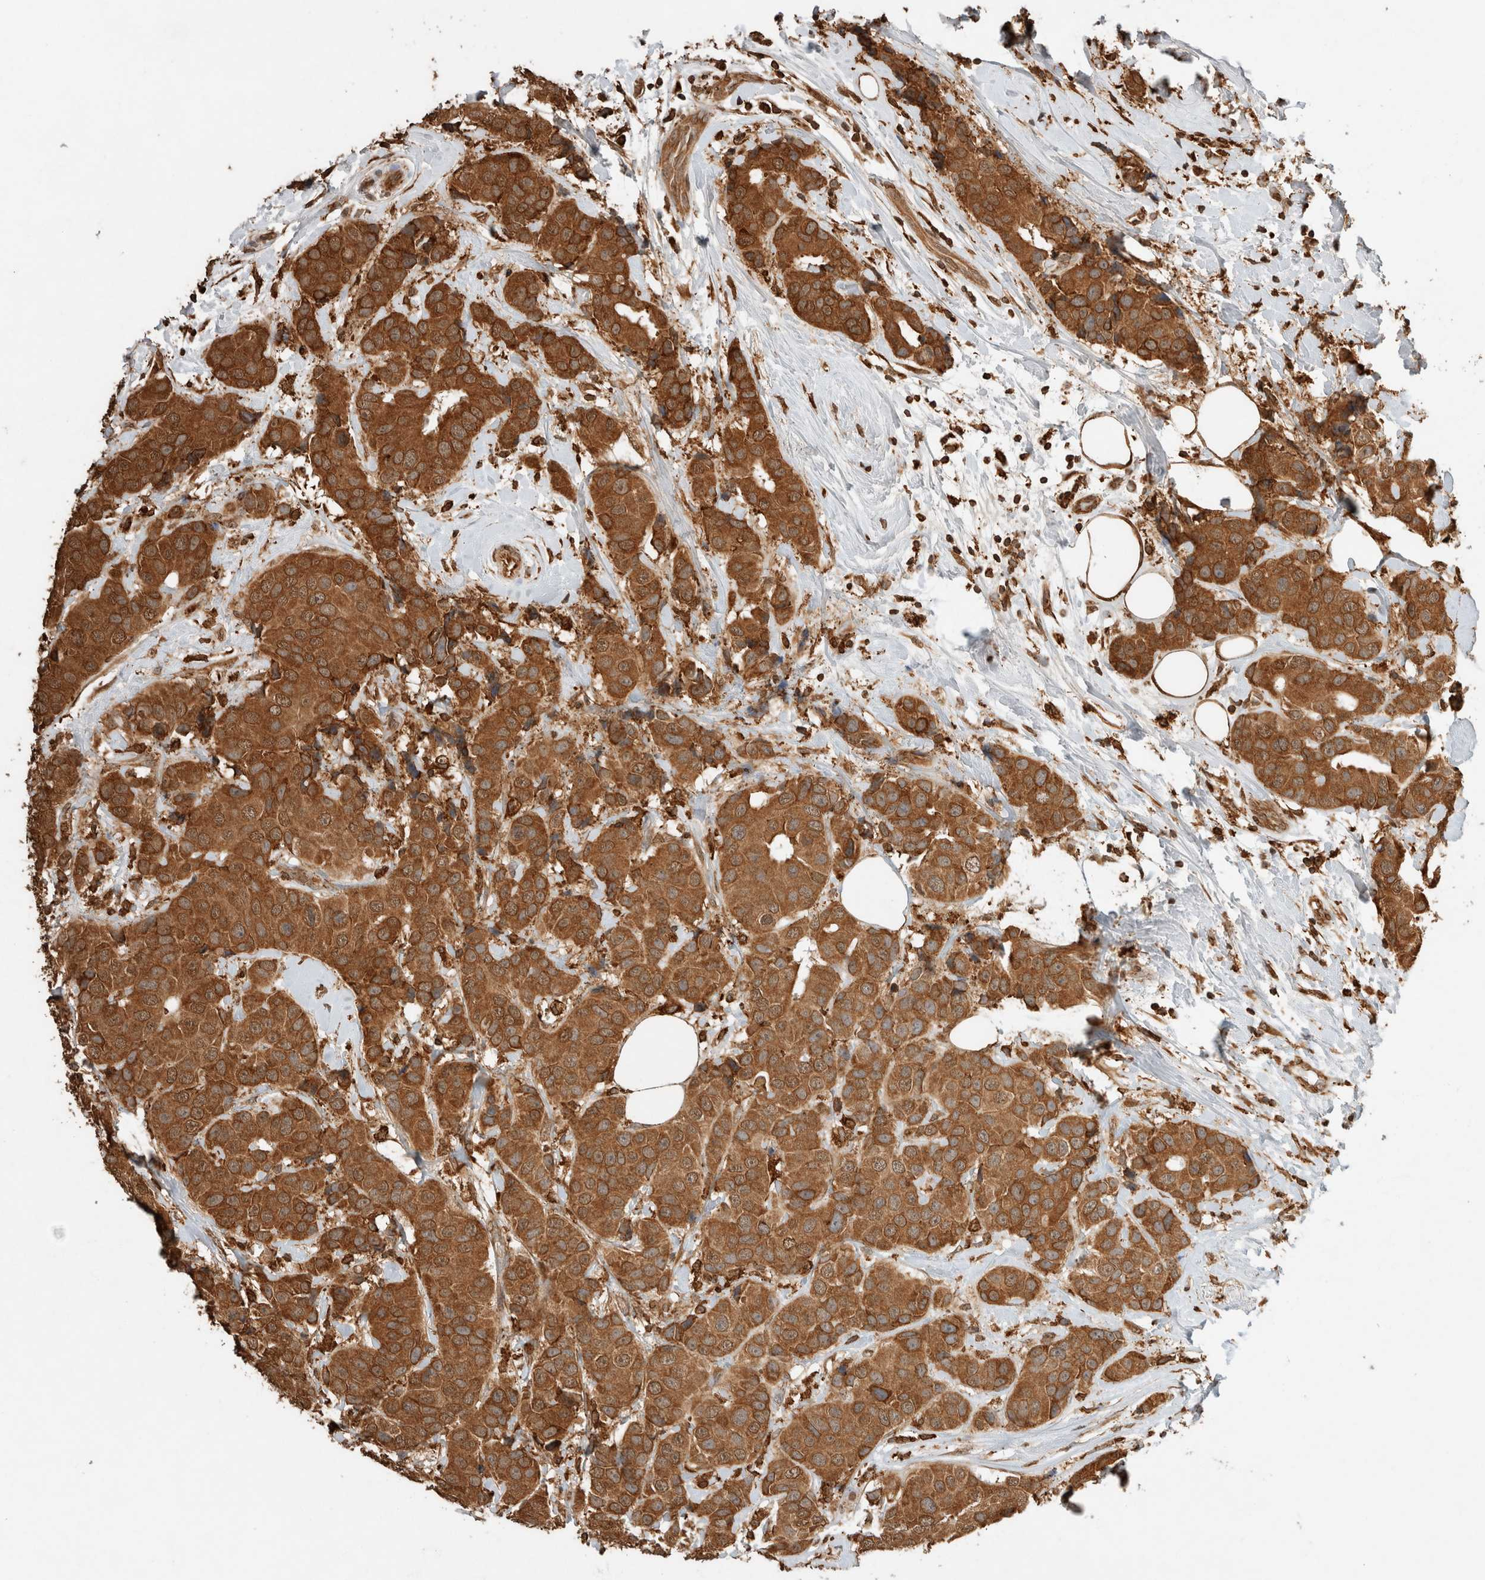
{"staining": {"intensity": "moderate", "quantity": ">75%", "location": "cytoplasmic/membranous"}, "tissue": "breast cancer", "cell_type": "Tumor cells", "image_type": "cancer", "snomed": [{"axis": "morphology", "description": "Normal tissue, NOS"}, {"axis": "morphology", "description": "Duct carcinoma"}, {"axis": "topography", "description": "Breast"}], "caption": "Protein expression analysis of human invasive ductal carcinoma (breast) reveals moderate cytoplasmic/membranous expression in about >75% of tumor cells.", "gene": "ERAP1", "patient": {"sex": "female", "age": 39}}